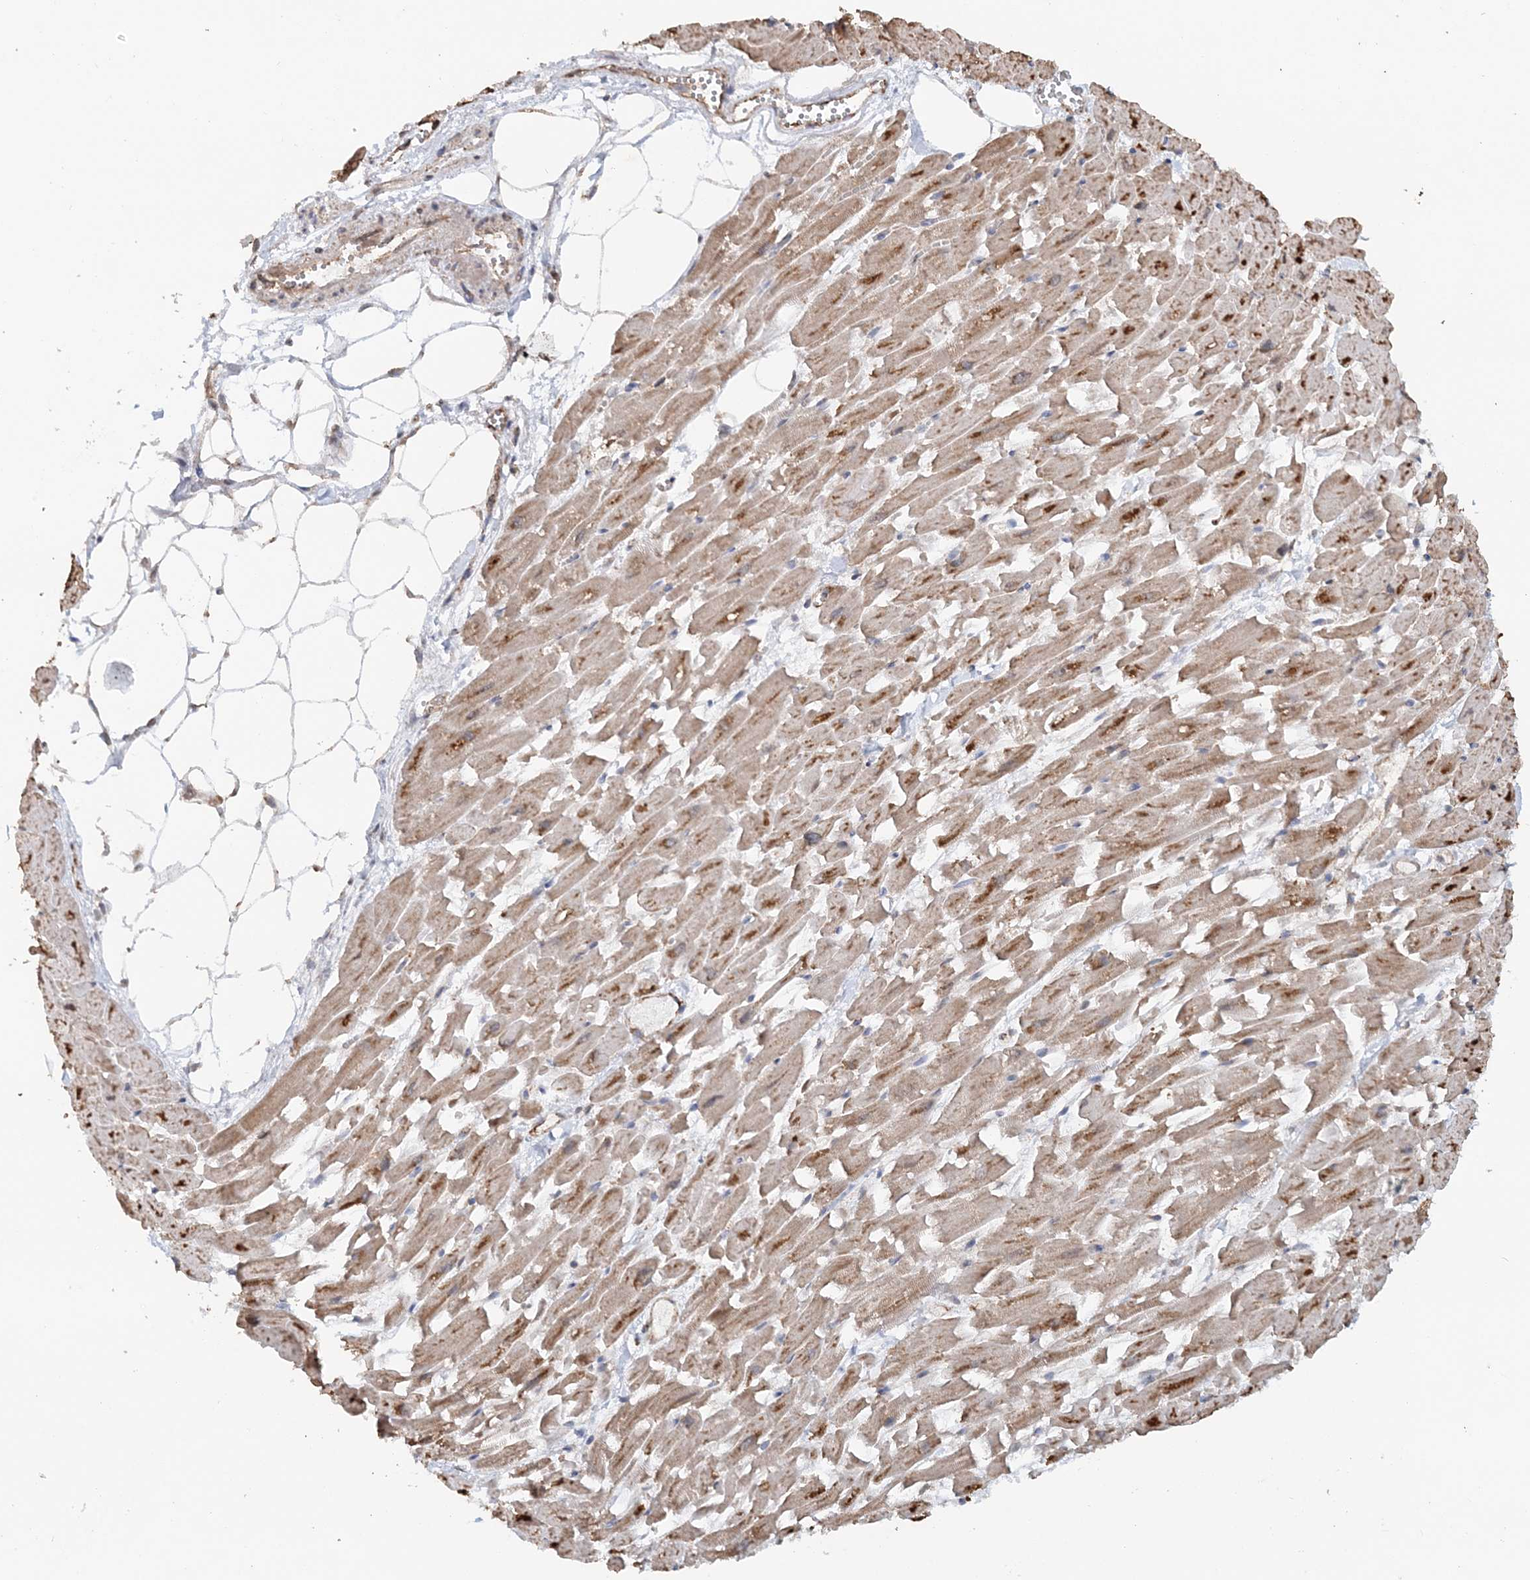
{"staining": {"intensity": "moderate", "quantity": ">75%", "location": "cytoplasmic/membranous"}, "tissue": "heart muscle", "cell_type": "Cardiomyocytes", "image_type": "normal", "snomed": [{"axis": "morphology", "description": "Normal tissue, NOS"}, {"axis": "topography", "description": "Heart"}], "caption": "Immunohistochemical staining of normal human heart muscle shows >75% levels of moderate cytoplasmic/membranous protein expression in about >75% of cardiomyocytes. The staining was performed using DAB (3,3'-diaminobenzidine) to visualize the protein expression in brown, while the nuclei were stained in blue with hematoxylin (Magnification: 20x).", "gene": "FBXO38", "patient": {"sex": "female", "age": 64}}